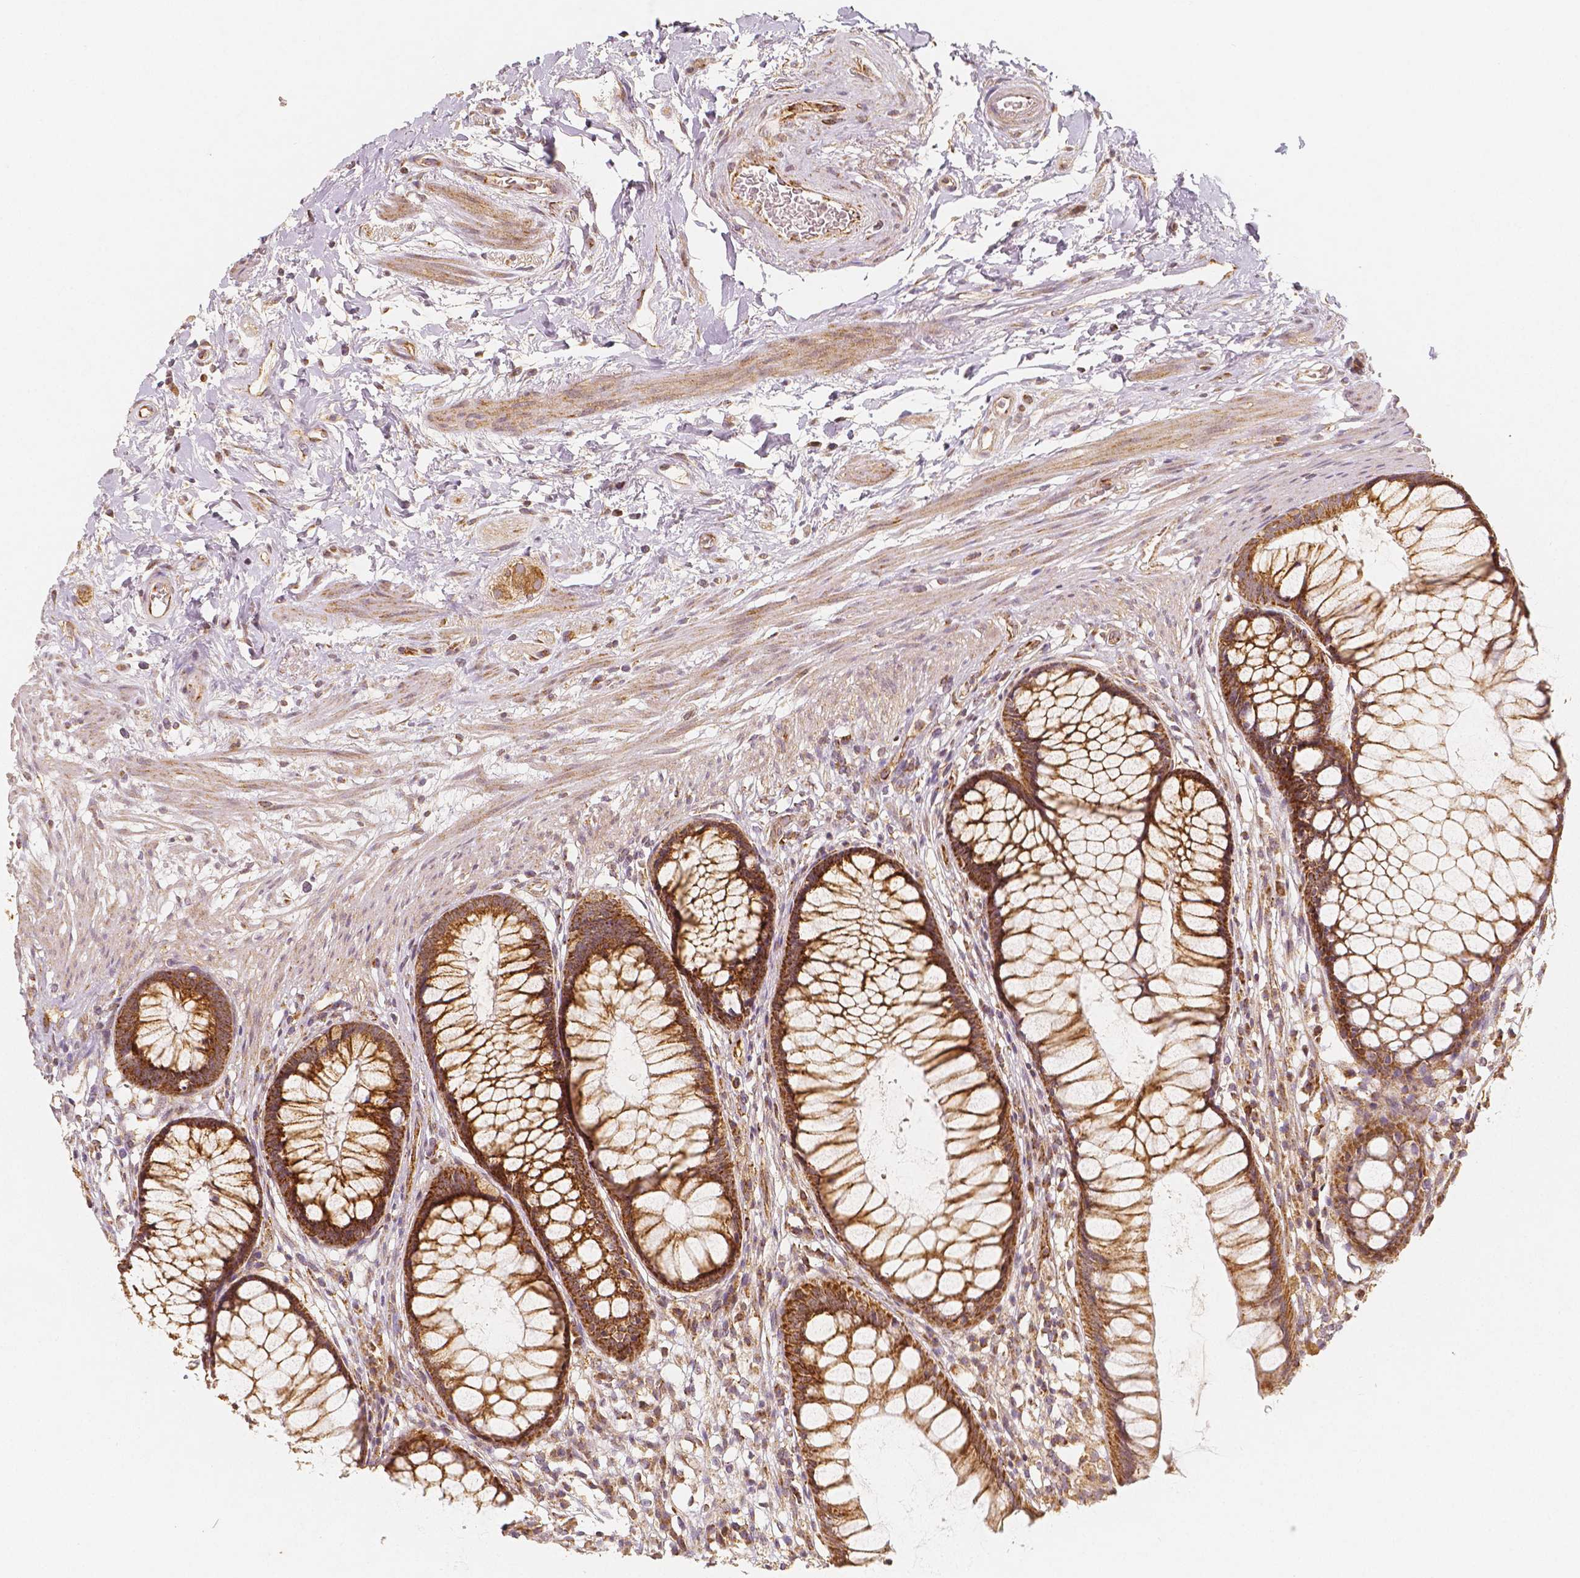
{"staining": {"intensity": "strong", "quantity": ">75%", "location": "cytoplasmic/membranous"}, "tissue": "rectum", "cell_type": "Glandular cells", "image_type": "normal", "snomed": [{"axis": "morphology", "description": "Normal tissue, NOS"}, {"axis": "topography", "description": "Smooth muscle"}, {"axis": "topography", "description": "Rectum"}], "caption": "Protein expression analysis of normal rectum demonstrates strong cytoplasmic/membranous positivity in about >75% of glandular cells.", "gene": "PGAM5", "patient": {"sex": "male", "age": 53}}